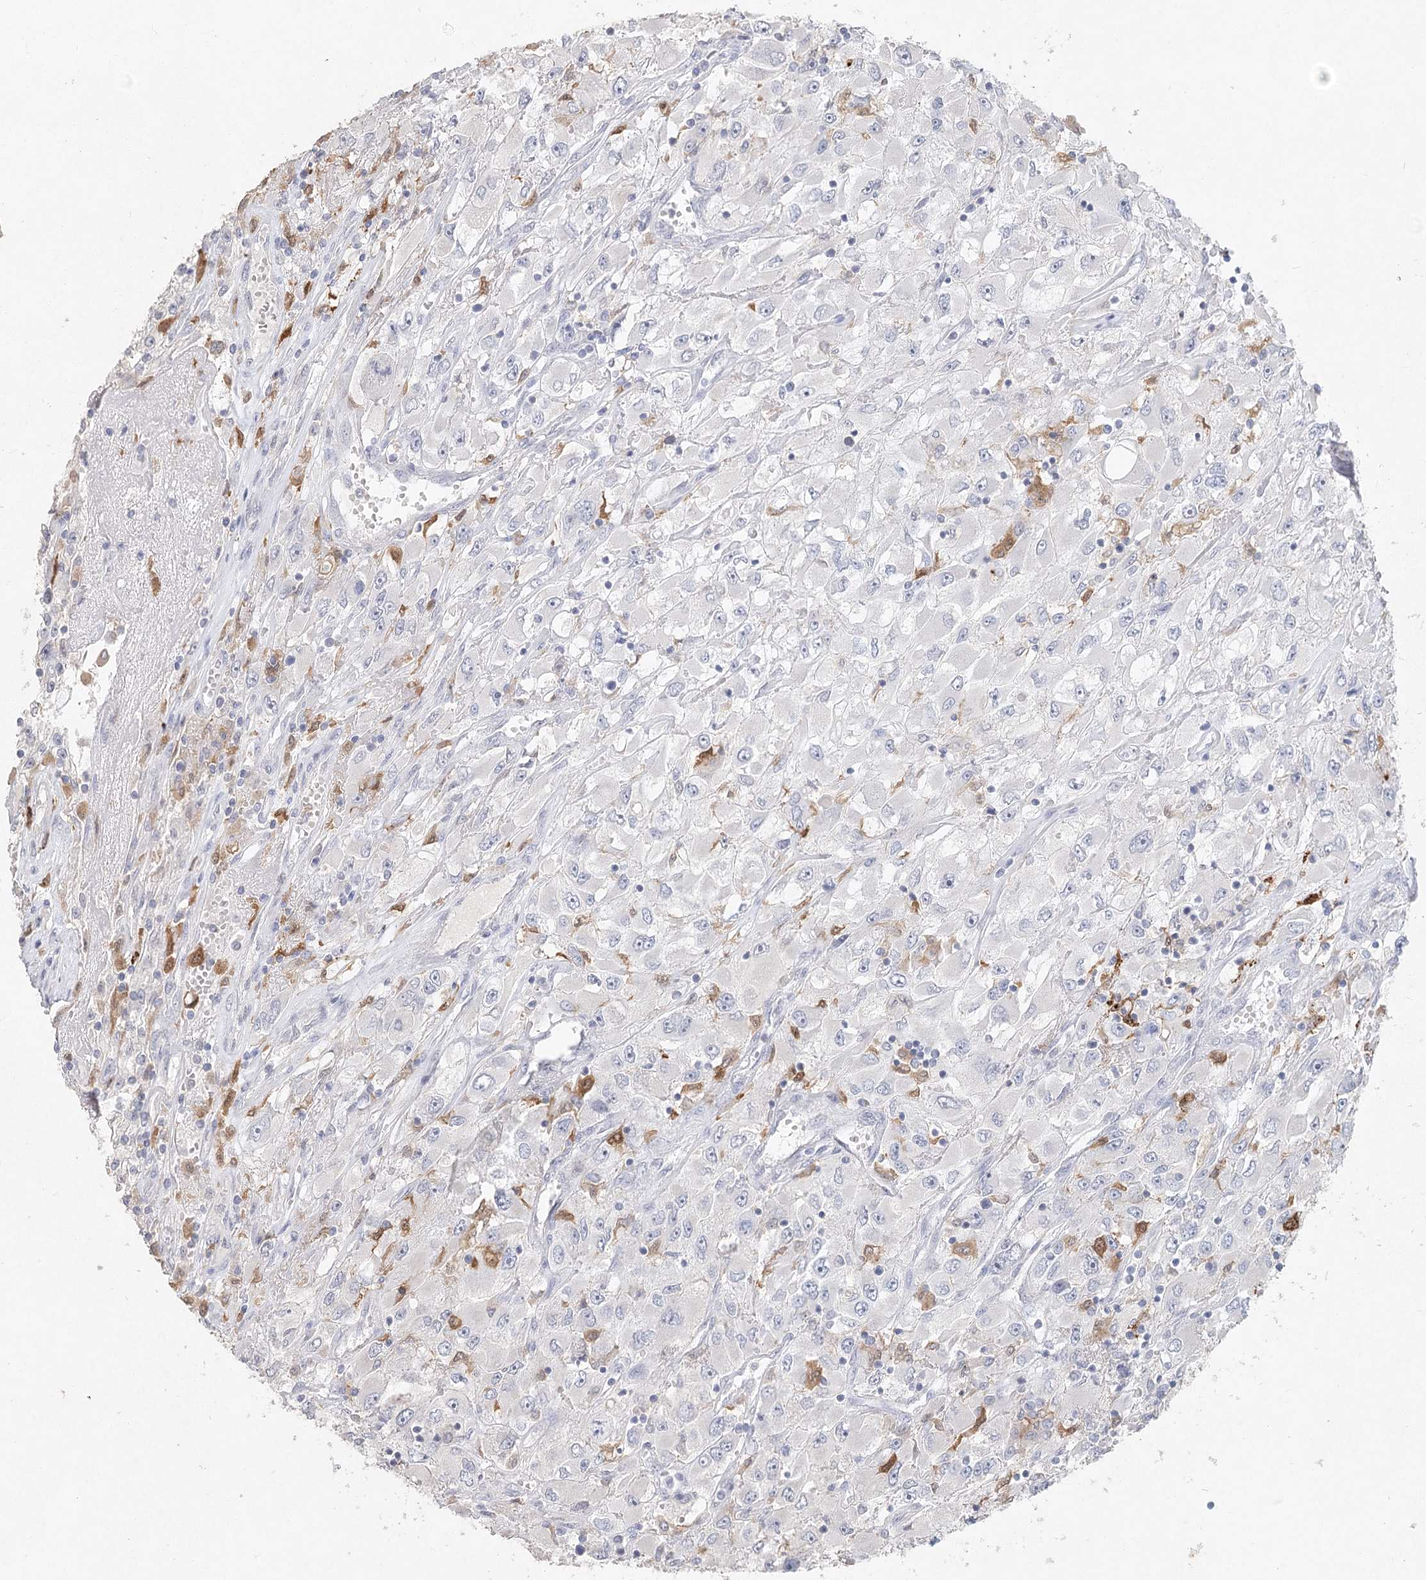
{"staining": {"intensity": "moderate", "quantity": "<25%", "location": "cytoplasmic/membranous"}, "tissue": "renal cancer", "cell_type": "Tumor cells", "image_type": "cancer", "snomed": [{"axis": "morphology", "description": "Adenocarcinoma, NOS"}, {"axis": "topography", "description": "Kidney"}], "caption": "Immunohistochemistry (DAB (3,3'-diaminobenzidine)) staining of human renal cancer (adenocarcinoma) displays moderate cytoplasmic/membranous protein staining in approximately <25% of tumor cells. (brown staining indicates protein expression, while blue staining denotes nuclei).", "gene": "ARSI", "patient": {"sex": "female", "age": 52}}